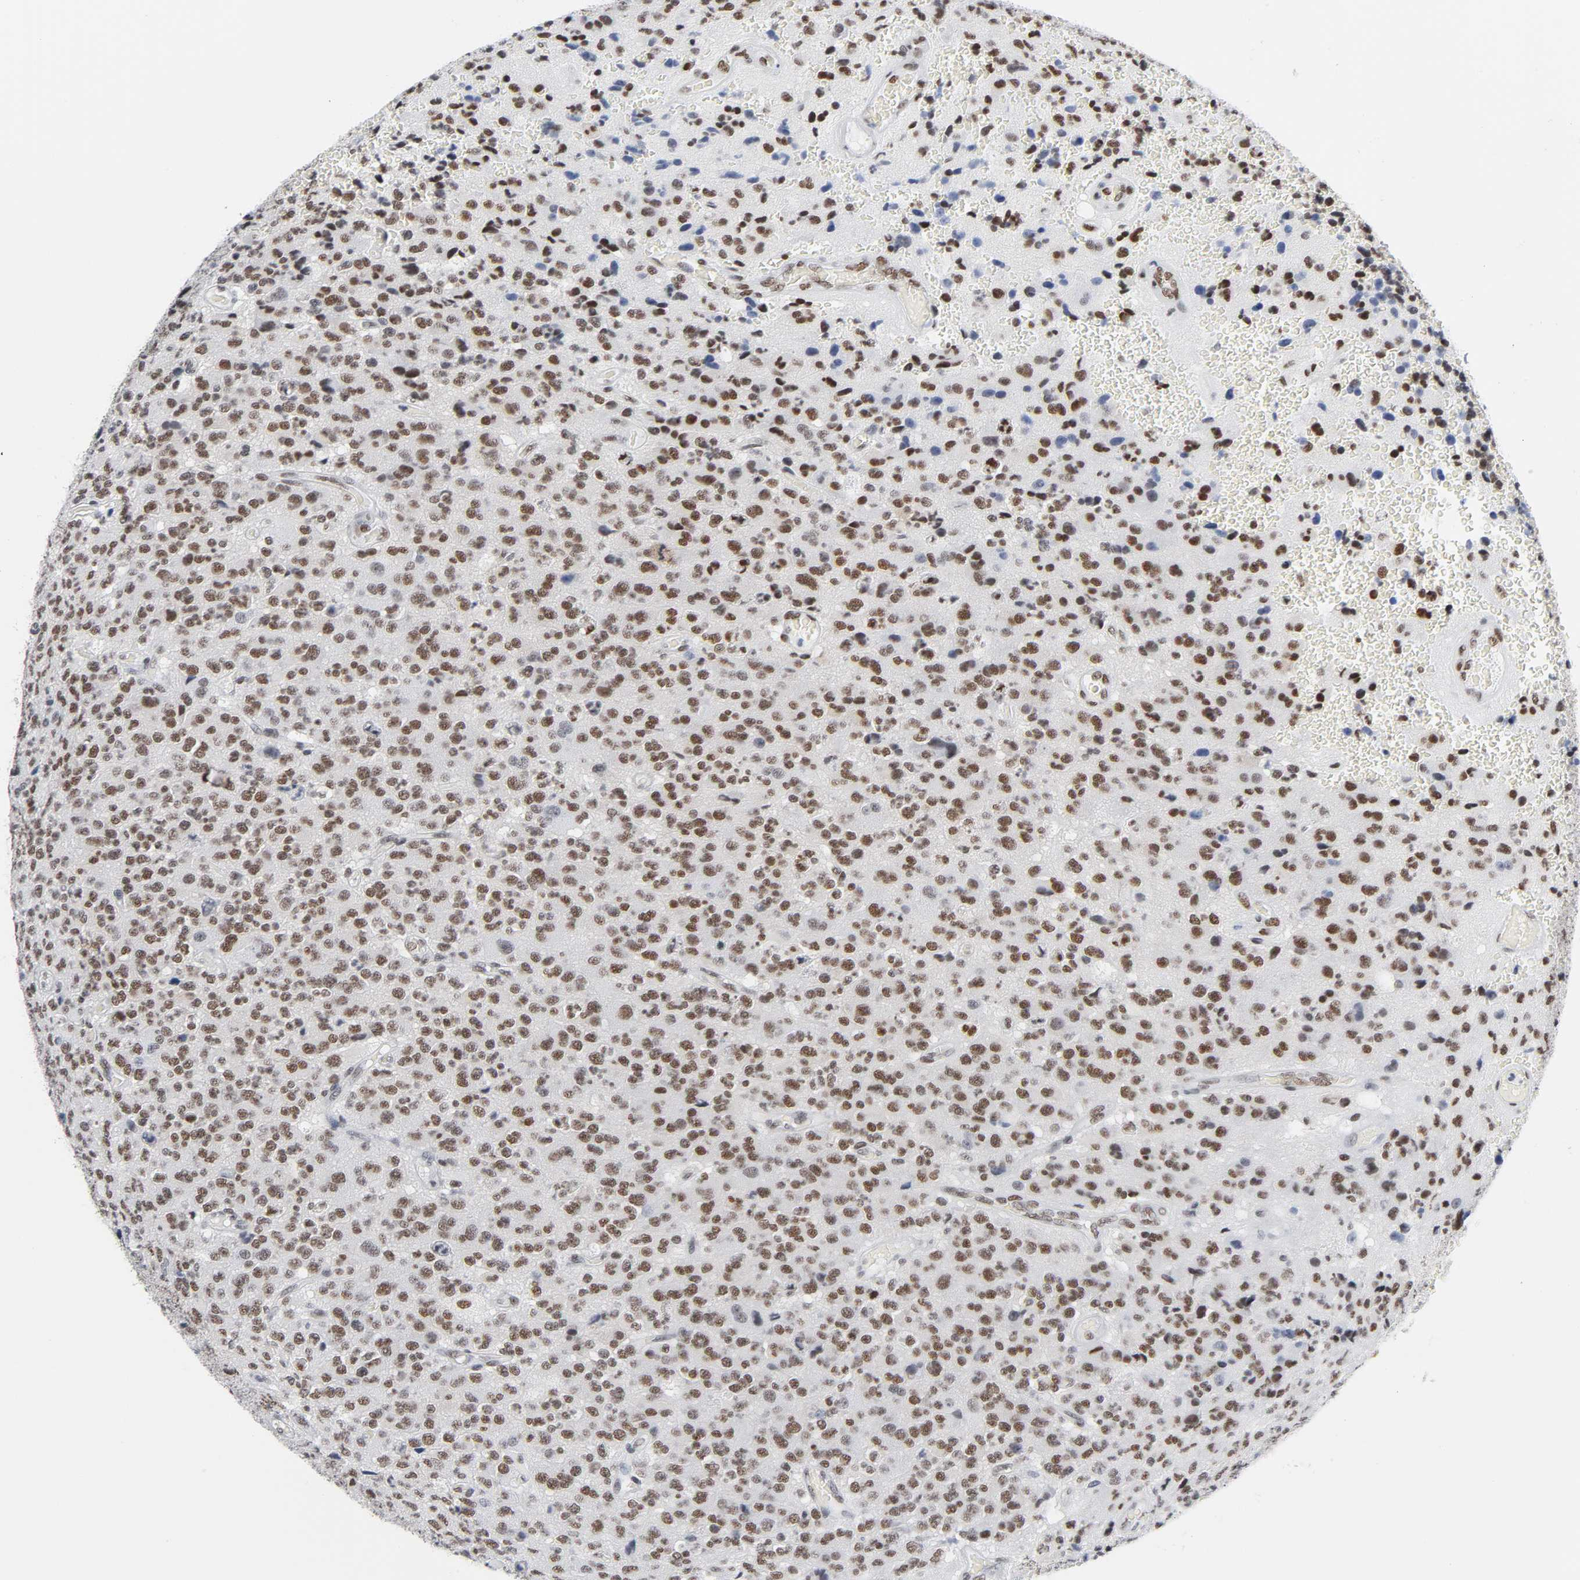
{"staining": {"intensity": "moderate", "quantity": ">75%", "location": "nuclear"}, "tissue": "glioma", "cell_type": "Tumor cells", "image_type": "cancer", "snomed": [{"axis": "morphology", "description": "Glioma, malignant, High grade"}, {"axis": "topography", "description": "pancreas cauda"}], "caption": "Human glioma stained with a brown dye demonstrates moderate nuclear positive positivity in approximately >75% of tumor cells.", "gene": "CSTF2", "patient": {"sex": "male", "age": 60}}